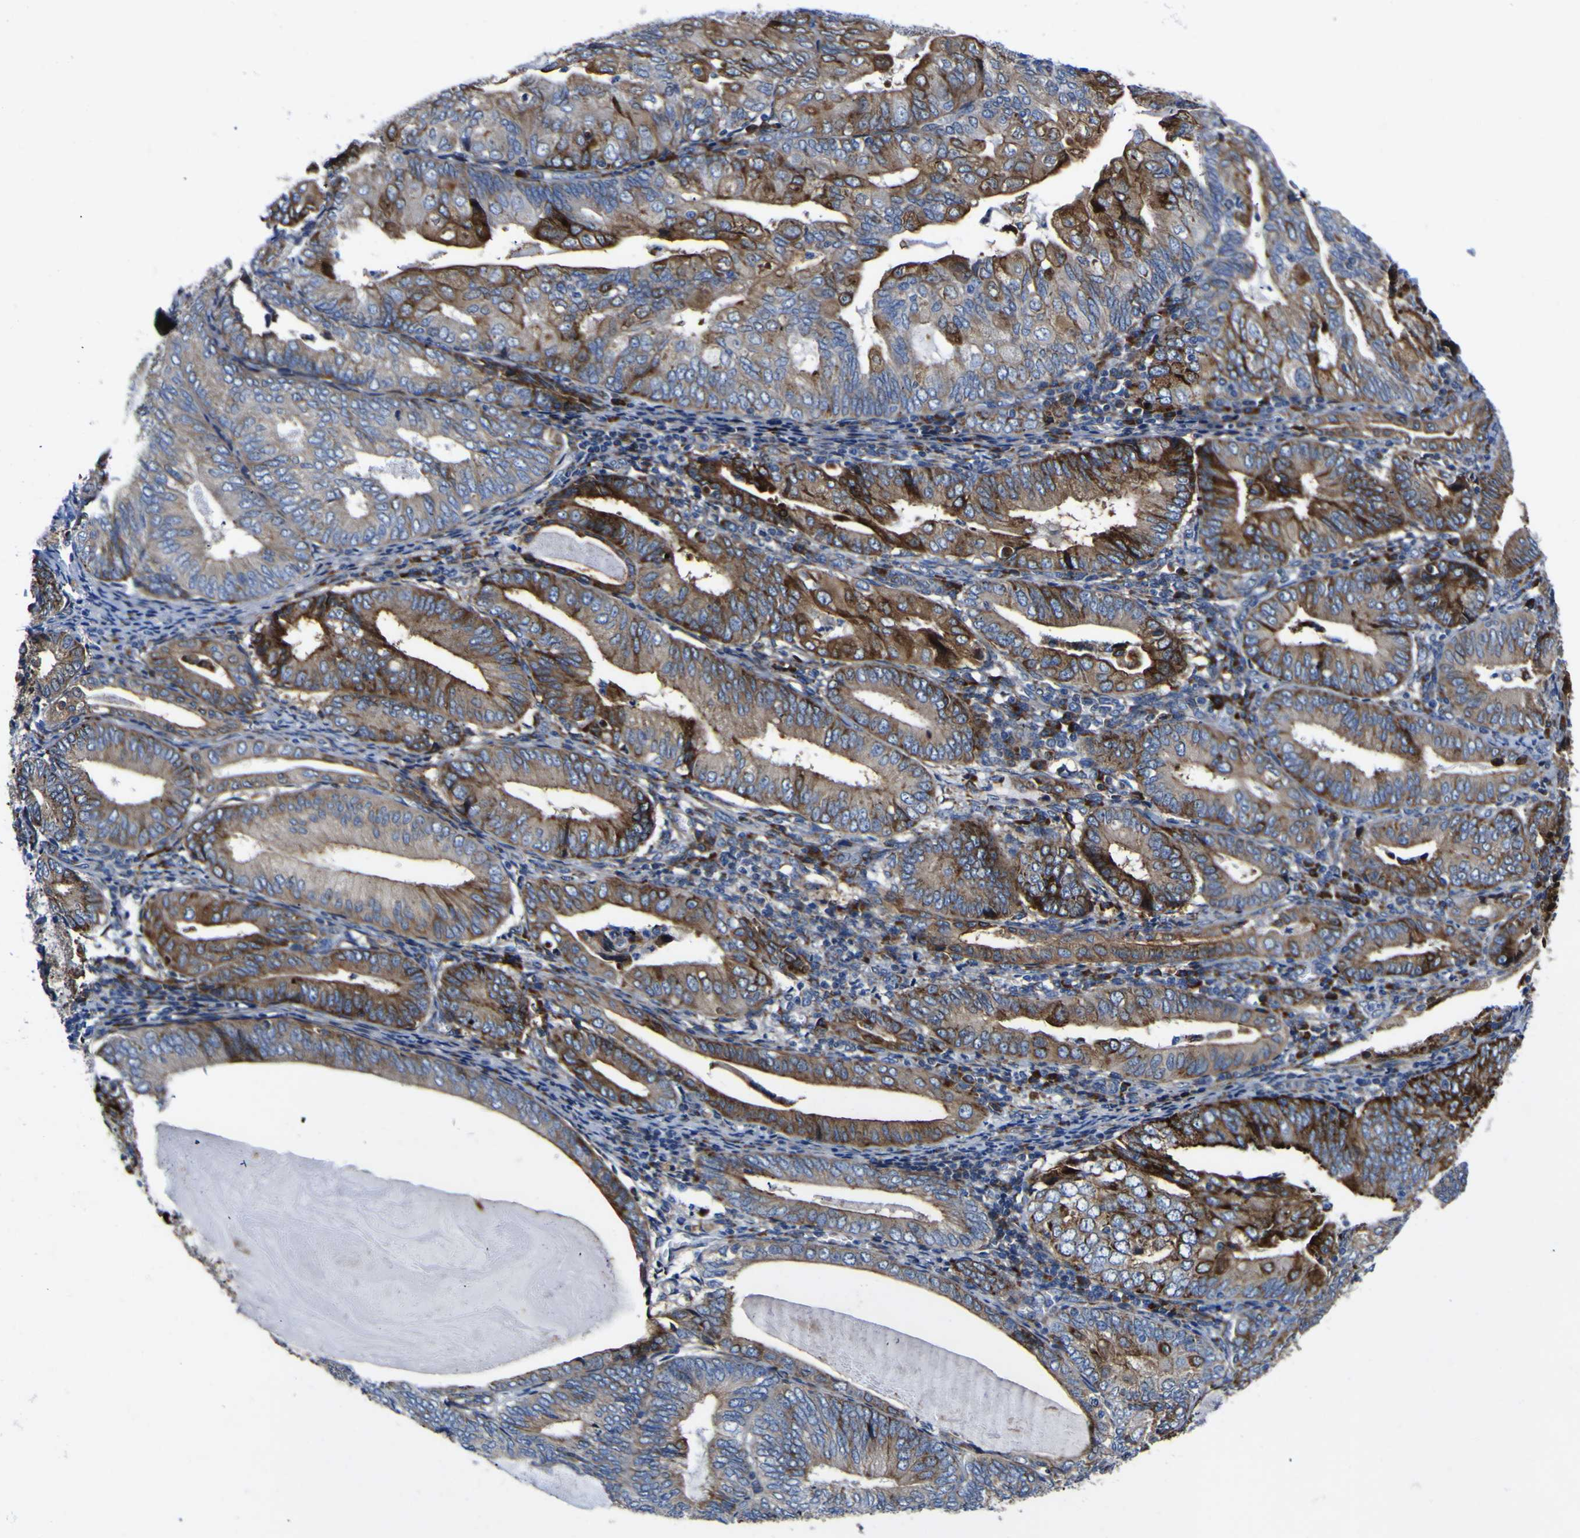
{"staining": {"intensity": "moderate", "quantity": ">75%", "location": "cytoplasmic/membranous"}, "tissue": "endometrial cancer", "cell_type": "Tumor cells", "image_type": "cancer", "snomed": [{"axis": "morphology", "description": "Adenocarcinoma, NOS"}, {"axis": "topography", "description": "Endometrium"}], "caption": "Endometrial cancer stained for a protein exhibits moderate cytoplasmic/membranous positivity in tumor cells. (DAB (3,3'-diaminobenzidine) IHC, brown staining for protein, blue staining for nuclei).", "gene": "SCD", "patient": {"sex": "female", "age": 81}}